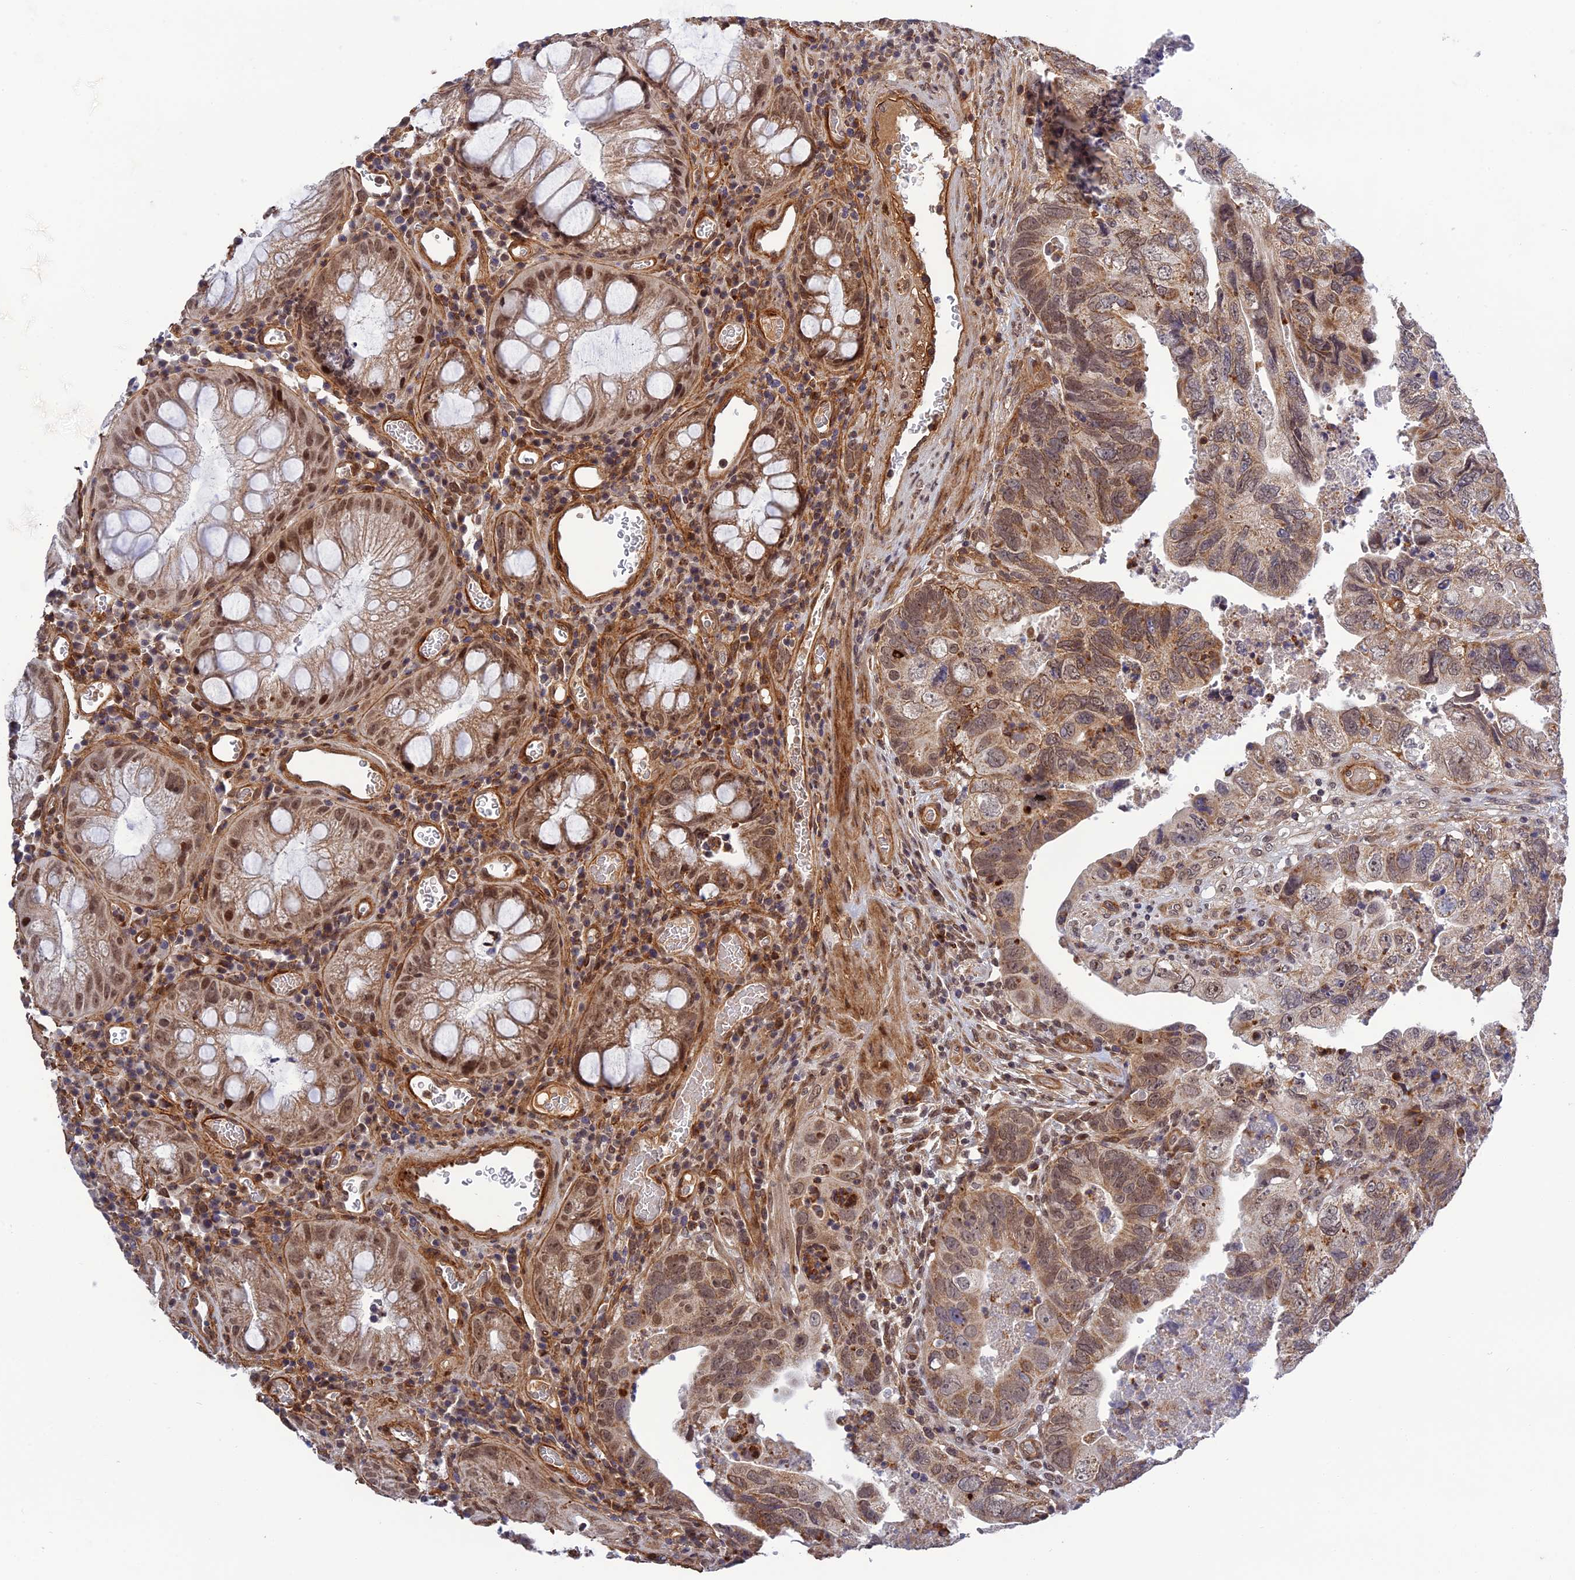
{"staining": {"intensity": "moderate", "quantity": ">75%", "location": "cytoplasmic/membranous,nuclear"}, "tissue": "colorectal cancer", "cell_type": "Tumor cells", "image_type": "cancer", "snomed": [{"axis": "morphology", "description": "Adenocarcinoma, NOS"}, {"axis": "topography", "description": "Rectum"}], "caption": "Immunohistochemical staining of colorectal cancer demonstrates moderate cytoplasmic/membranous and nuclear protein positivity in approximately >75% of tumor cells. (IHC, brightfield microscopy, high magnification).", "gene": "REXO1", "patient": {"sex": "male", "age": 63}}